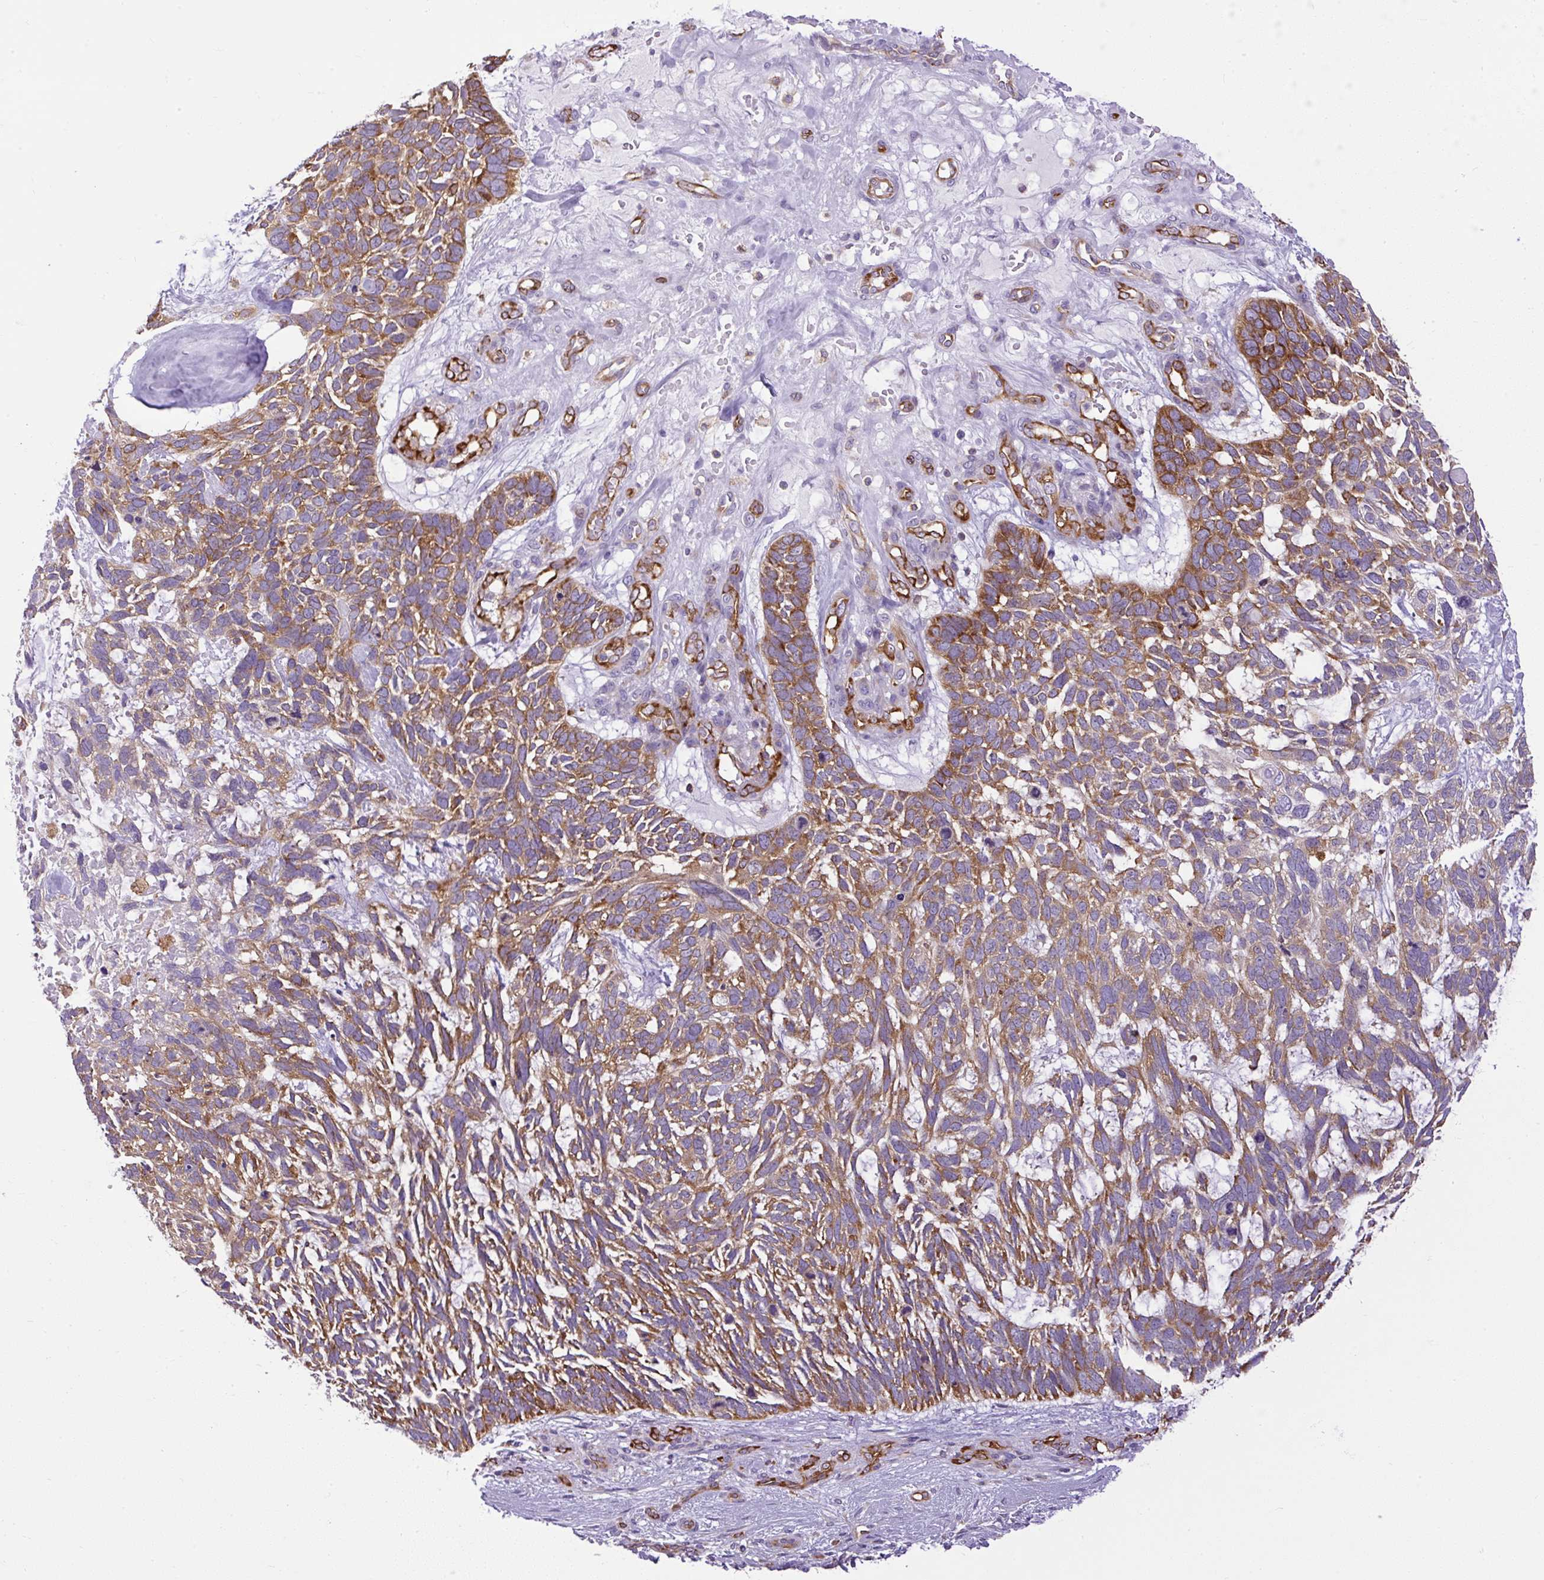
{"staining": {"intensity": "moderate", "quantity": ">75%", "location": "cytoplasmic/membranous"}, "tissue": "skin cancer", "cell_type": "Tumor cells", "image_type": "cancer", "snomed": [{"axis": "morphology", "description": "Basal cell carcinoma"}, {"axis": "topography", "description": "Skin"}], "caption": "Approximately >75% of tumor cells in human skin cancer exhibit moderate cytoplasmic/membranous protein expression as visualized by brown immunohistochemical staining.", "gene": "MAP1S", "patient": {"sex": "male", "age": 88}}